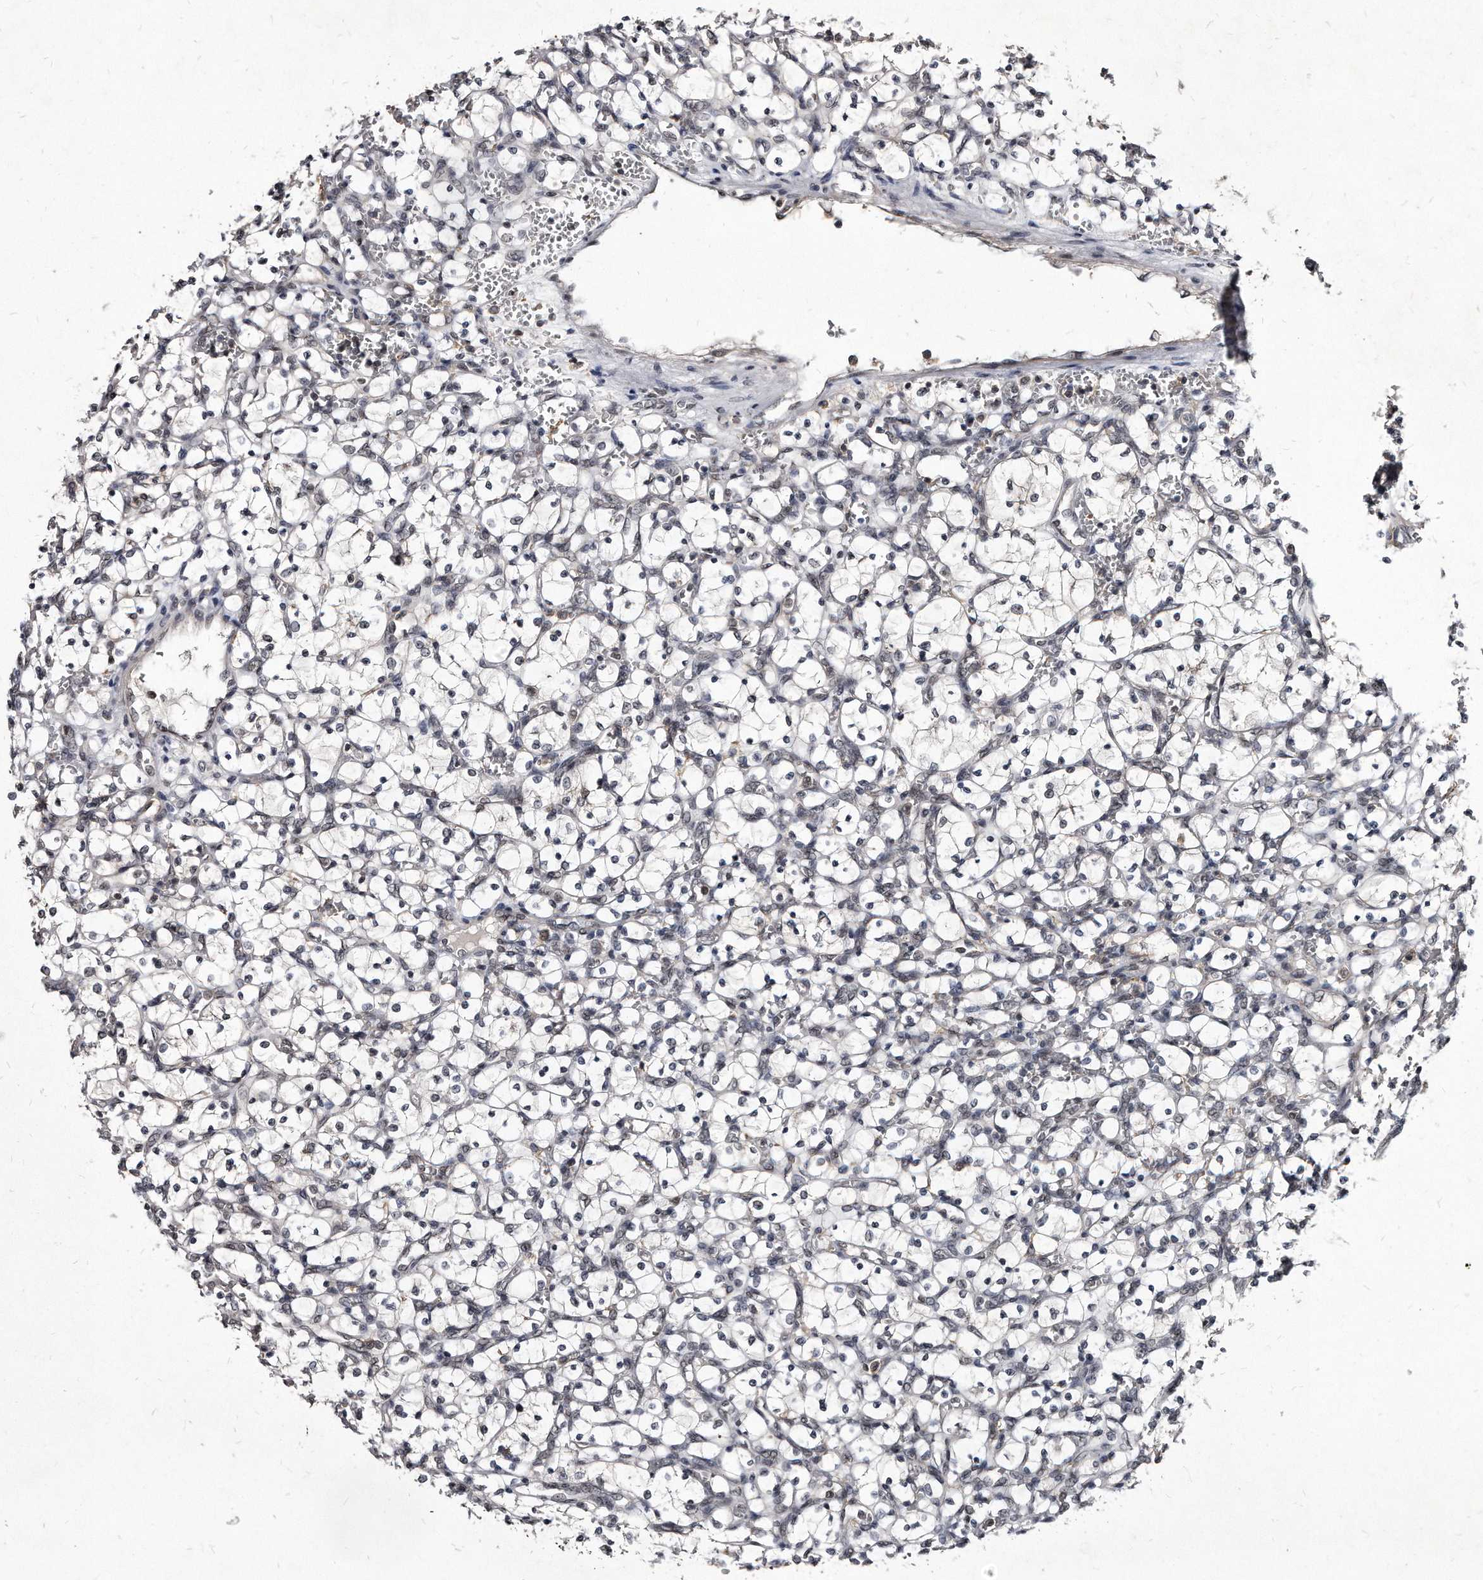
{"staining": {"intensity": "negative", "quantity": "none", "location": "none"}, "tissue": "renal cancer", "cell_type": "Tumor cells", "image_type": "cancer", "snomed": [{"axis": "morphology", "description": "Adenocarcinoma, NOS"}, {"axis": "topography", "description": "Kidney"}], "caption": "Immunohistochemical staining of renal cancer (adenocarcinoma) exhibits no significant expression in tumor cells.", "gene": "KLHDC3", "patient": {"sex": "female", "age": 69}}